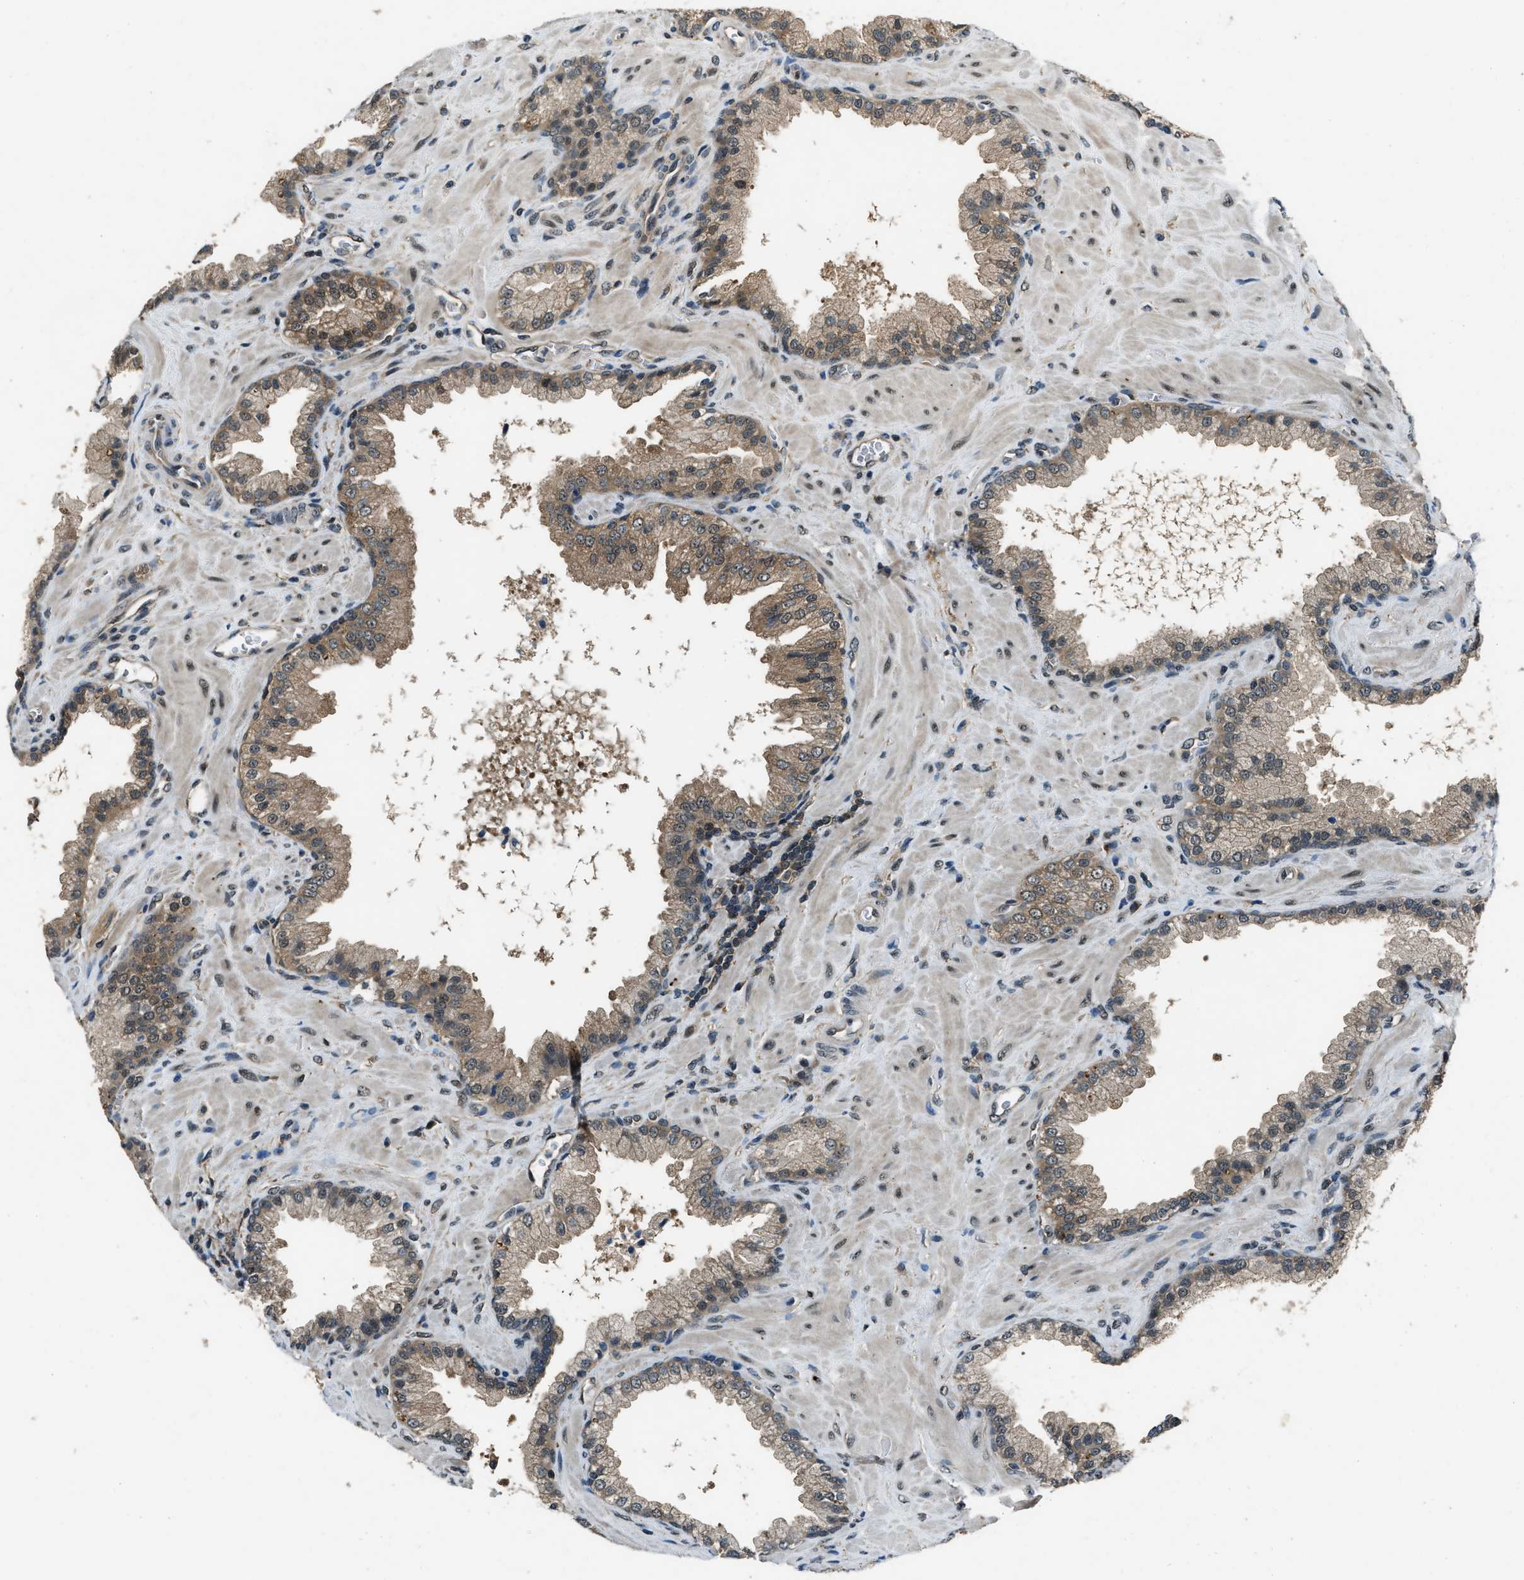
{"staining": {"intensity": "moderate", "quantity": ">75%", "location": "cytoplasmic/membranous"}, "tissue": "prostate cancer", "cell_type": "Tumor cells", "image_type": "cancer", "snomed": [{"axis": "morphology", "description": "Adenocarcinoma, Low grade"}, {"axis": "topography", "description": "Prostate"}], "caption": "Immunohistochemistry histopathology image of neoplastic tissue: human prostate cancer stained using immunohistochemistry (IHC) displays medium levels of moderate protein expression localized specifically in the cytoplasmic/membranous of tumor cells, appearing as a cytoplasmic/membranous brown color.", "gene": "NUDCD3", "patient": {"sex": "male", "age": 71}}